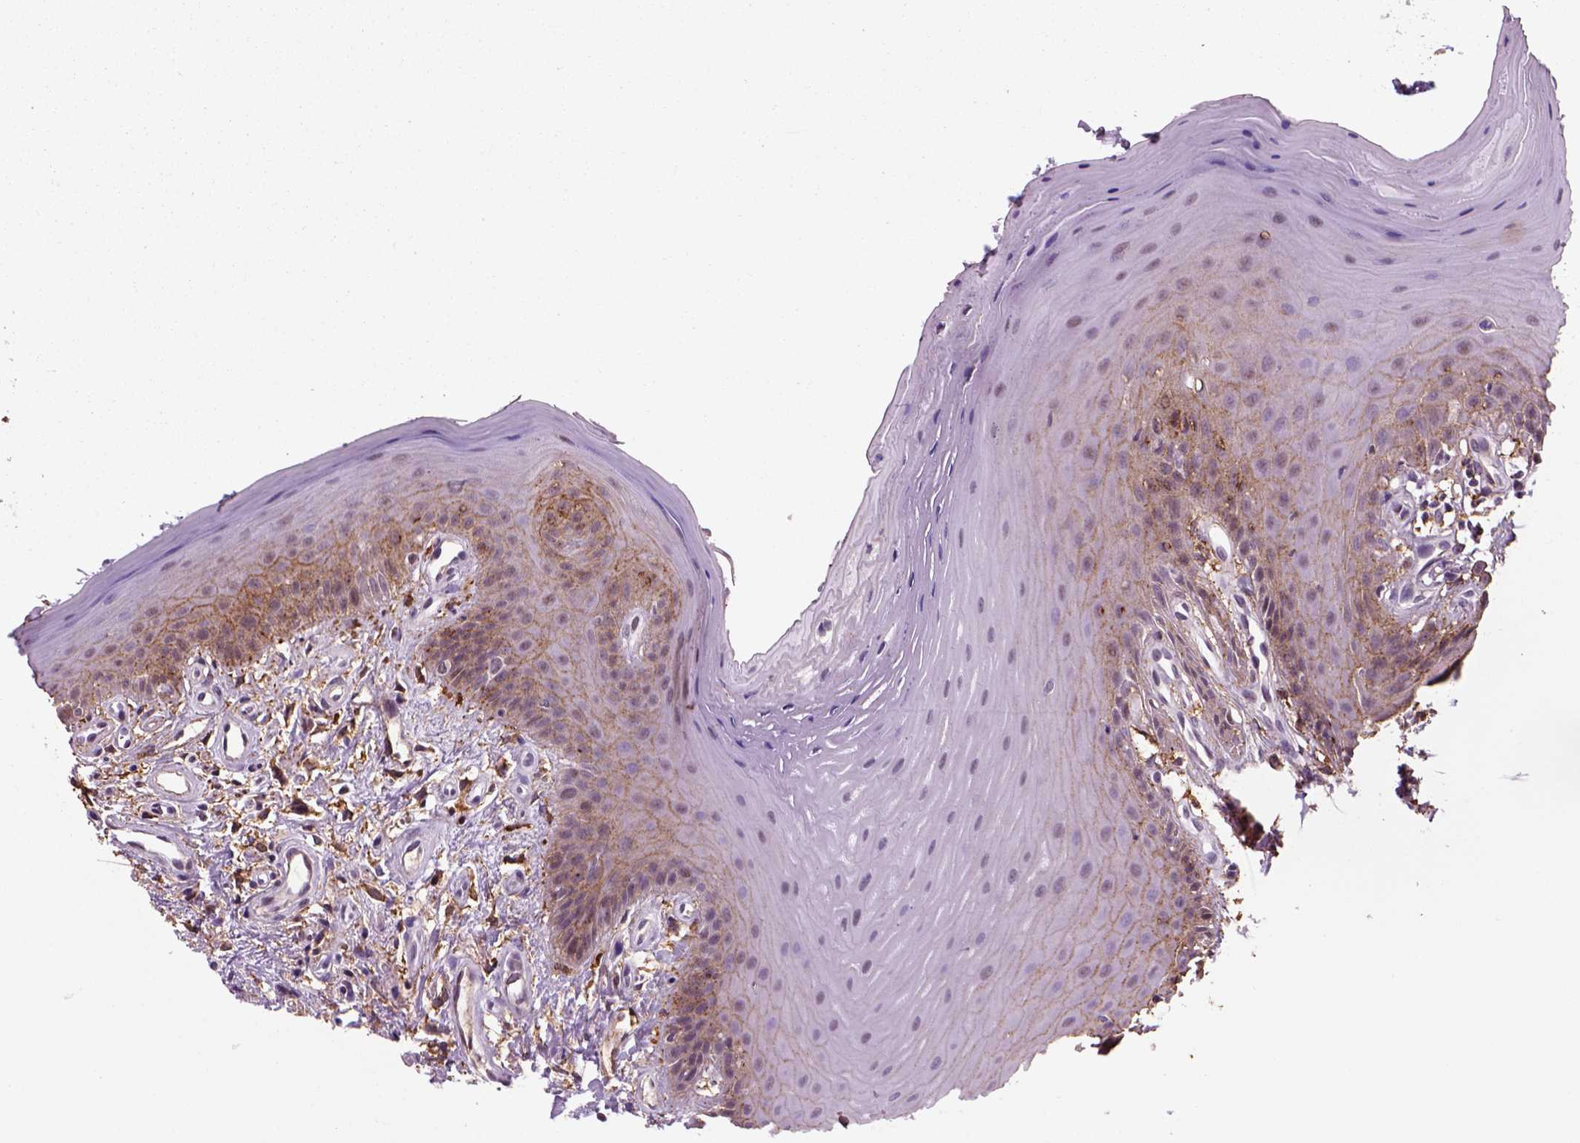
{"staining": {"intensity": "moderate", "quantity": "25%-75%", "location": "cytoplasmic/membranous"}, "tissue": "oral mucosa", "cell_type": "Squamous epithelial cells", "image_type": "normal", "snomed": [{"axis": "morphology", "description": "Normal tissue, NOS"}, {"axis": "morphology", "description": "Normal morphology"}, {"axis": "topography", "description": "Oral tissue"}], "caption": "This histopathology image displays normal oral mucosa stained with immunohistochemistry (IHC) to label a protein in brown. The cytoplasmic/membranous of squamous epithelial cells show moderate positivity for the protein. Nuclei are counter-stained blue.", "gene": "MARCKS", "patient": {"sex": "female", "age": 76}}